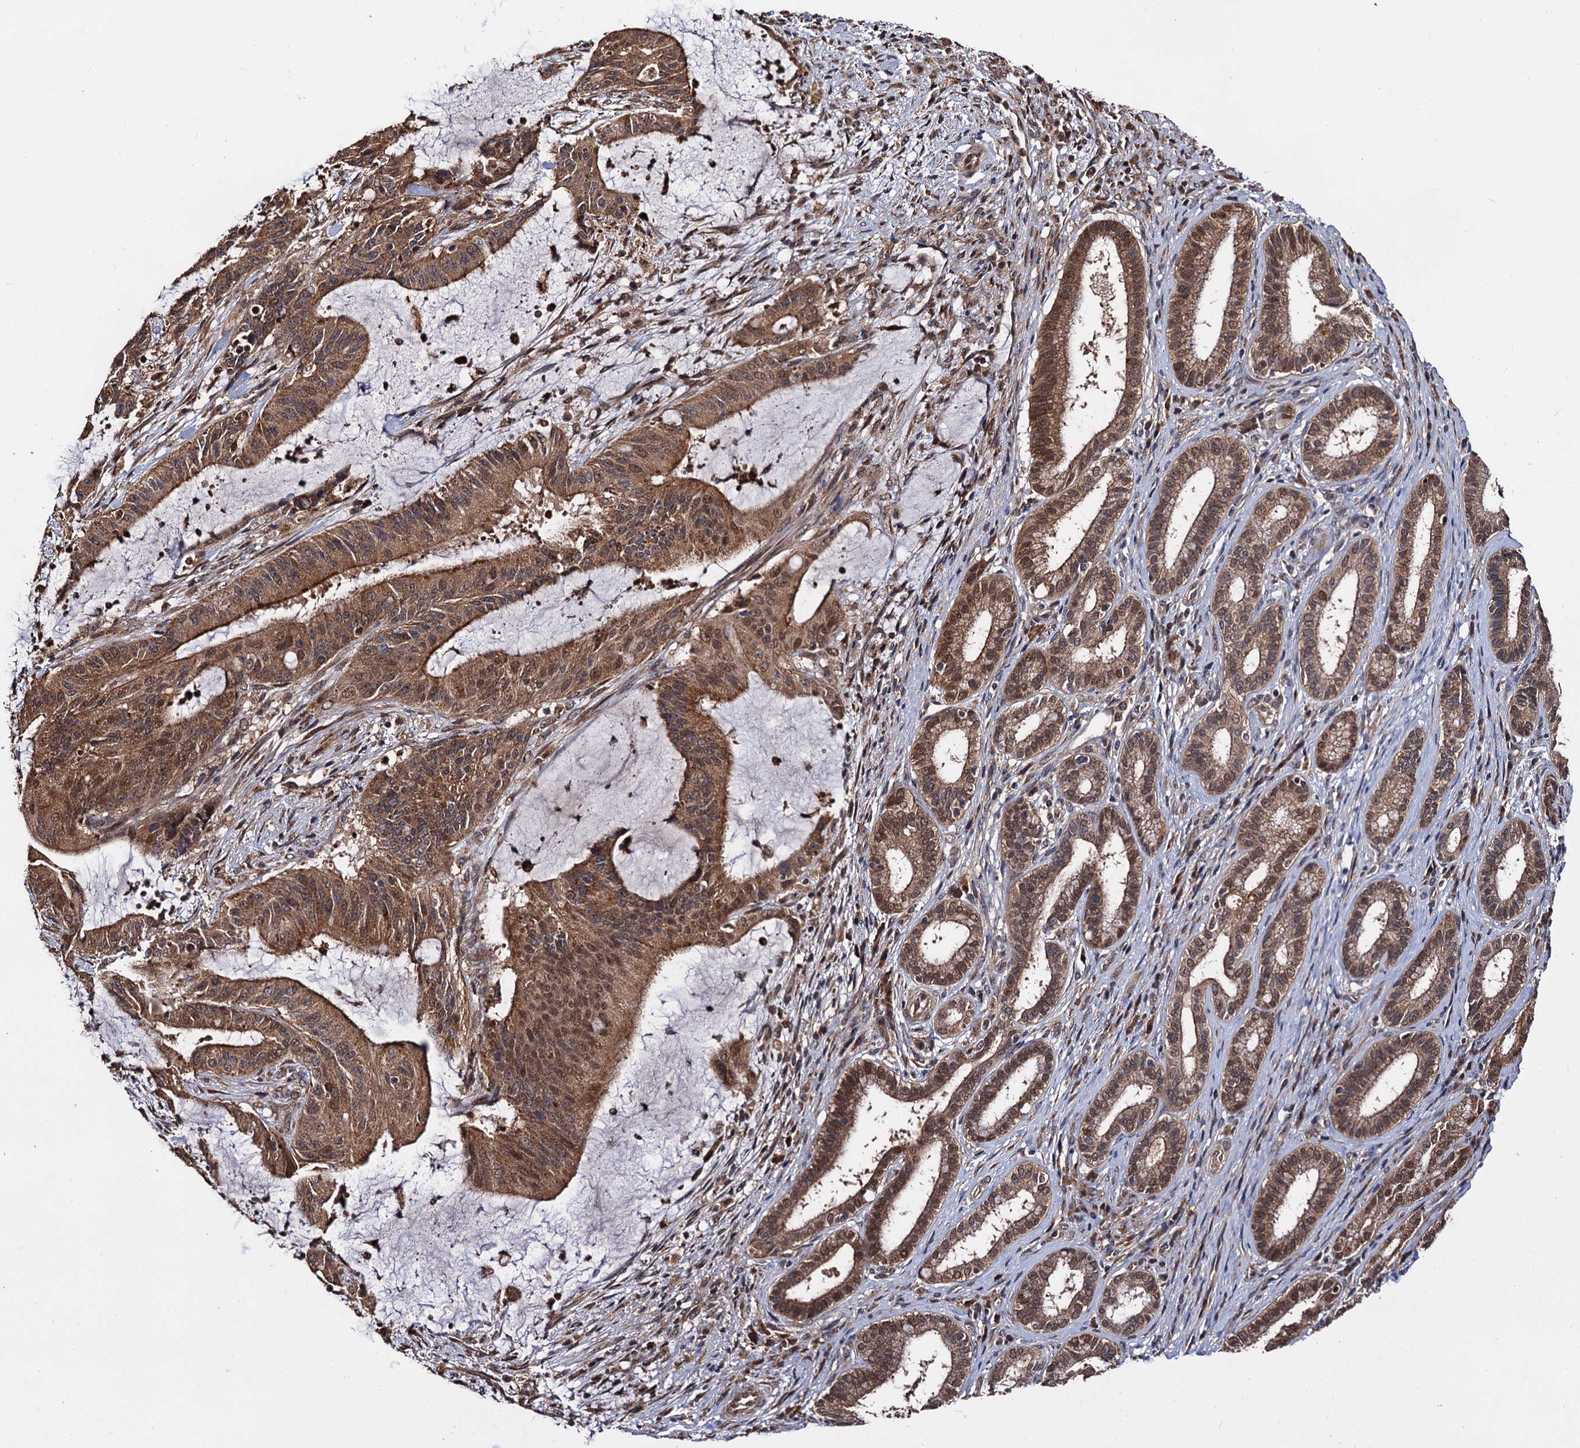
{"staining": {"intensity": "moderate", "quantity": ">75%", "location": "cytoplasmic/membranous"}, "tissue": "liver cancer", "cell_type": "Tumor cells", "image_type": "cancer", "snomed": [{"axis": "morphology", "description": "Normal tissue, NOS"}, {"axis": "morphology", "description": "Cholangiocarcinoma"}, {"axis": "topography", "description": "Liver"}, {"axis": "topography", "description": "Peripheral nerve tissue"}], "caption": "Protein expression analysis of liver cancer reveals moderate cytoplasmic/membranous expression in approximately >75% of tumor cells.", "gene": "MIER2", "patient": {"sex": "female", "age": 73}}